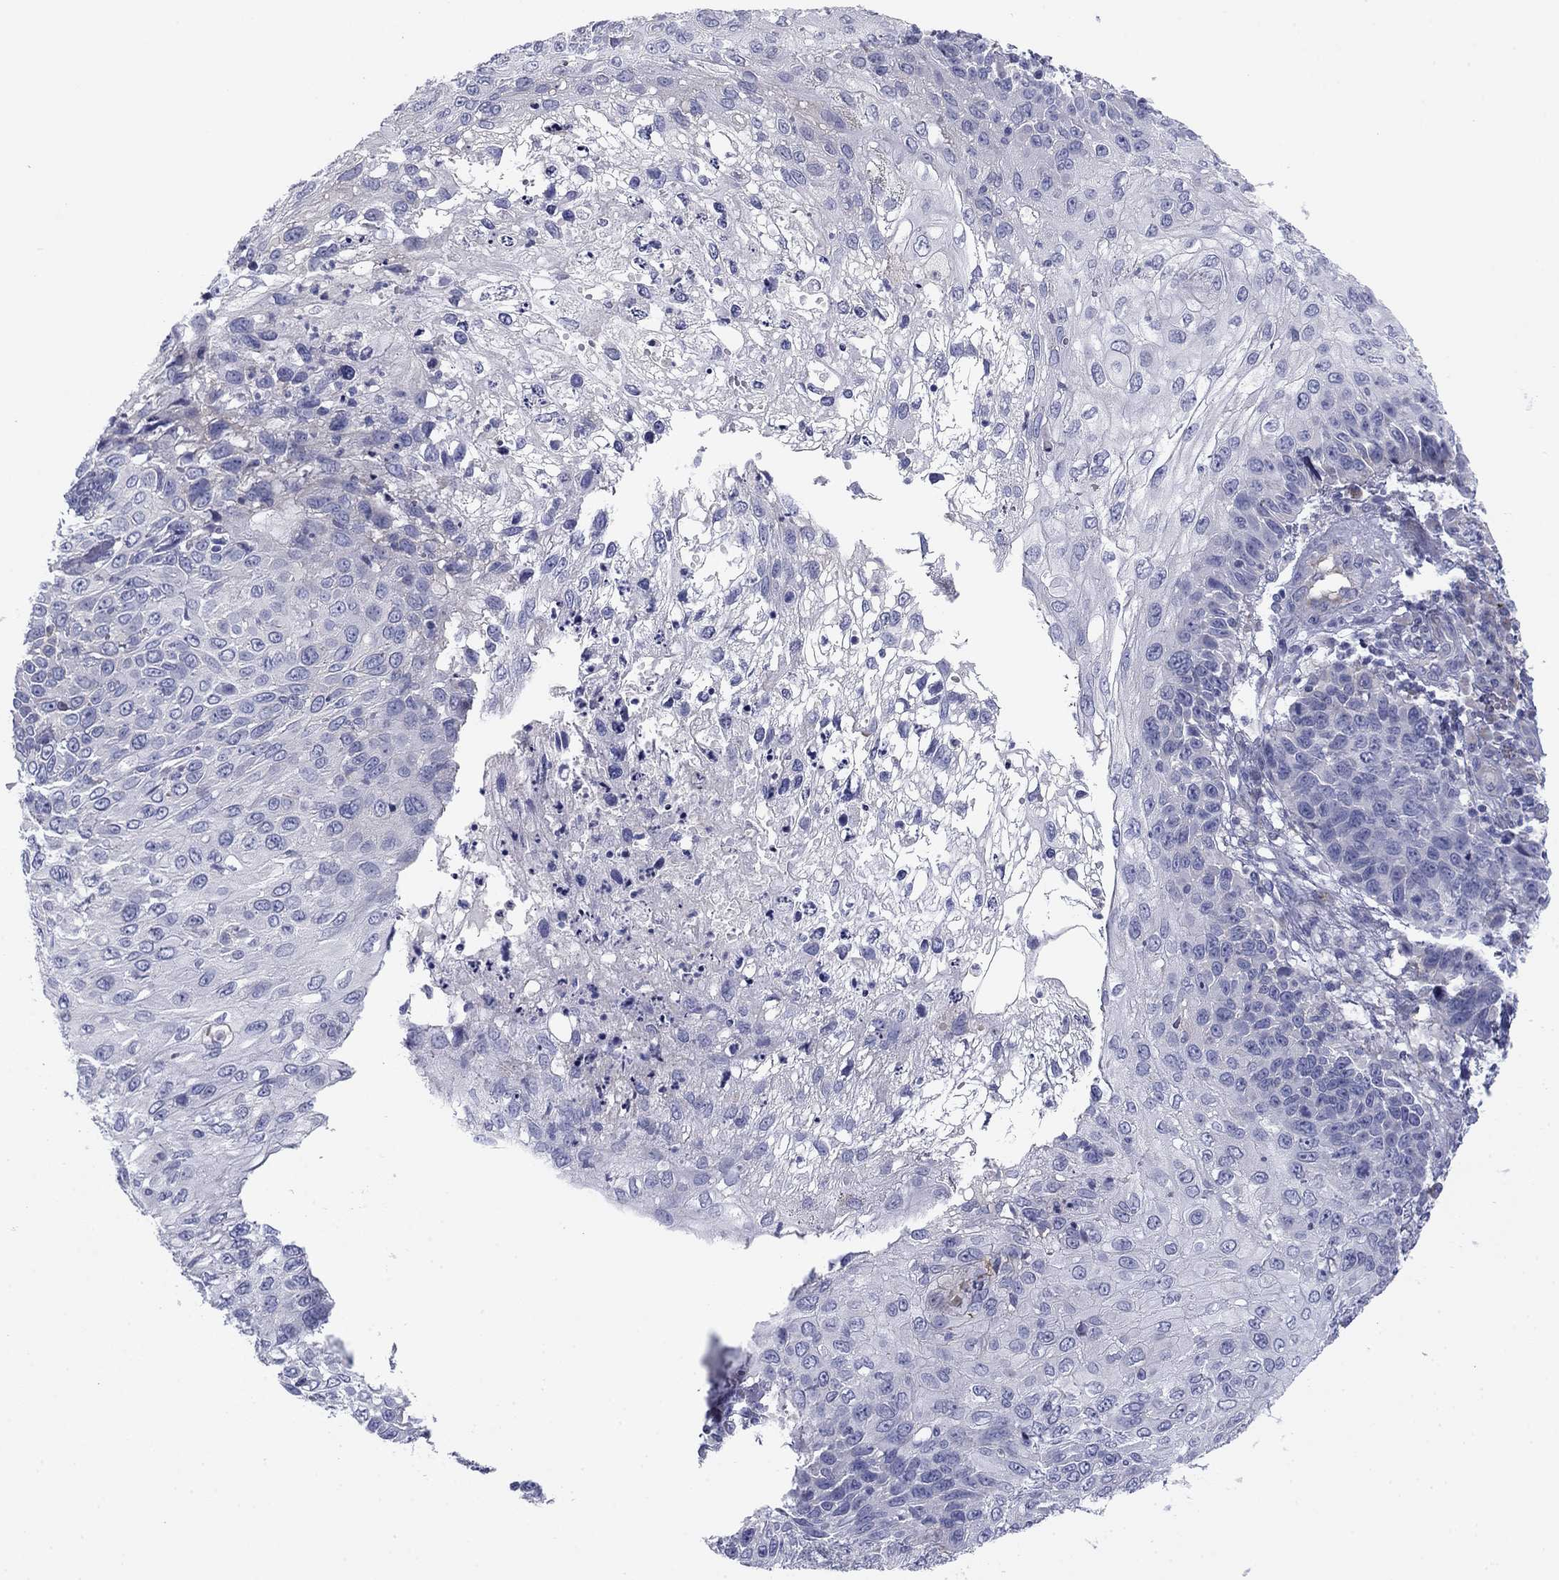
{"staining": {"intensity": "negative", "quantity": "none", "location": "none"}, "tissue": "skin cancer", "cell_type": "Tumor cells", "image_type": "cancer", "snomed": [{"axis": "morphology", "description": "Squamous cell carcinoma, NOS"}, {"axis": "topography", "description": "Skin"}], "caption": "Skin cancer was stained to show a protein in brown. There is no significant positivity in tumor cells. (IHC, brightfield microscopy, high magnification).", "gene": "SEPTIN3", "patient": {"sex": "male", "age": 92}}